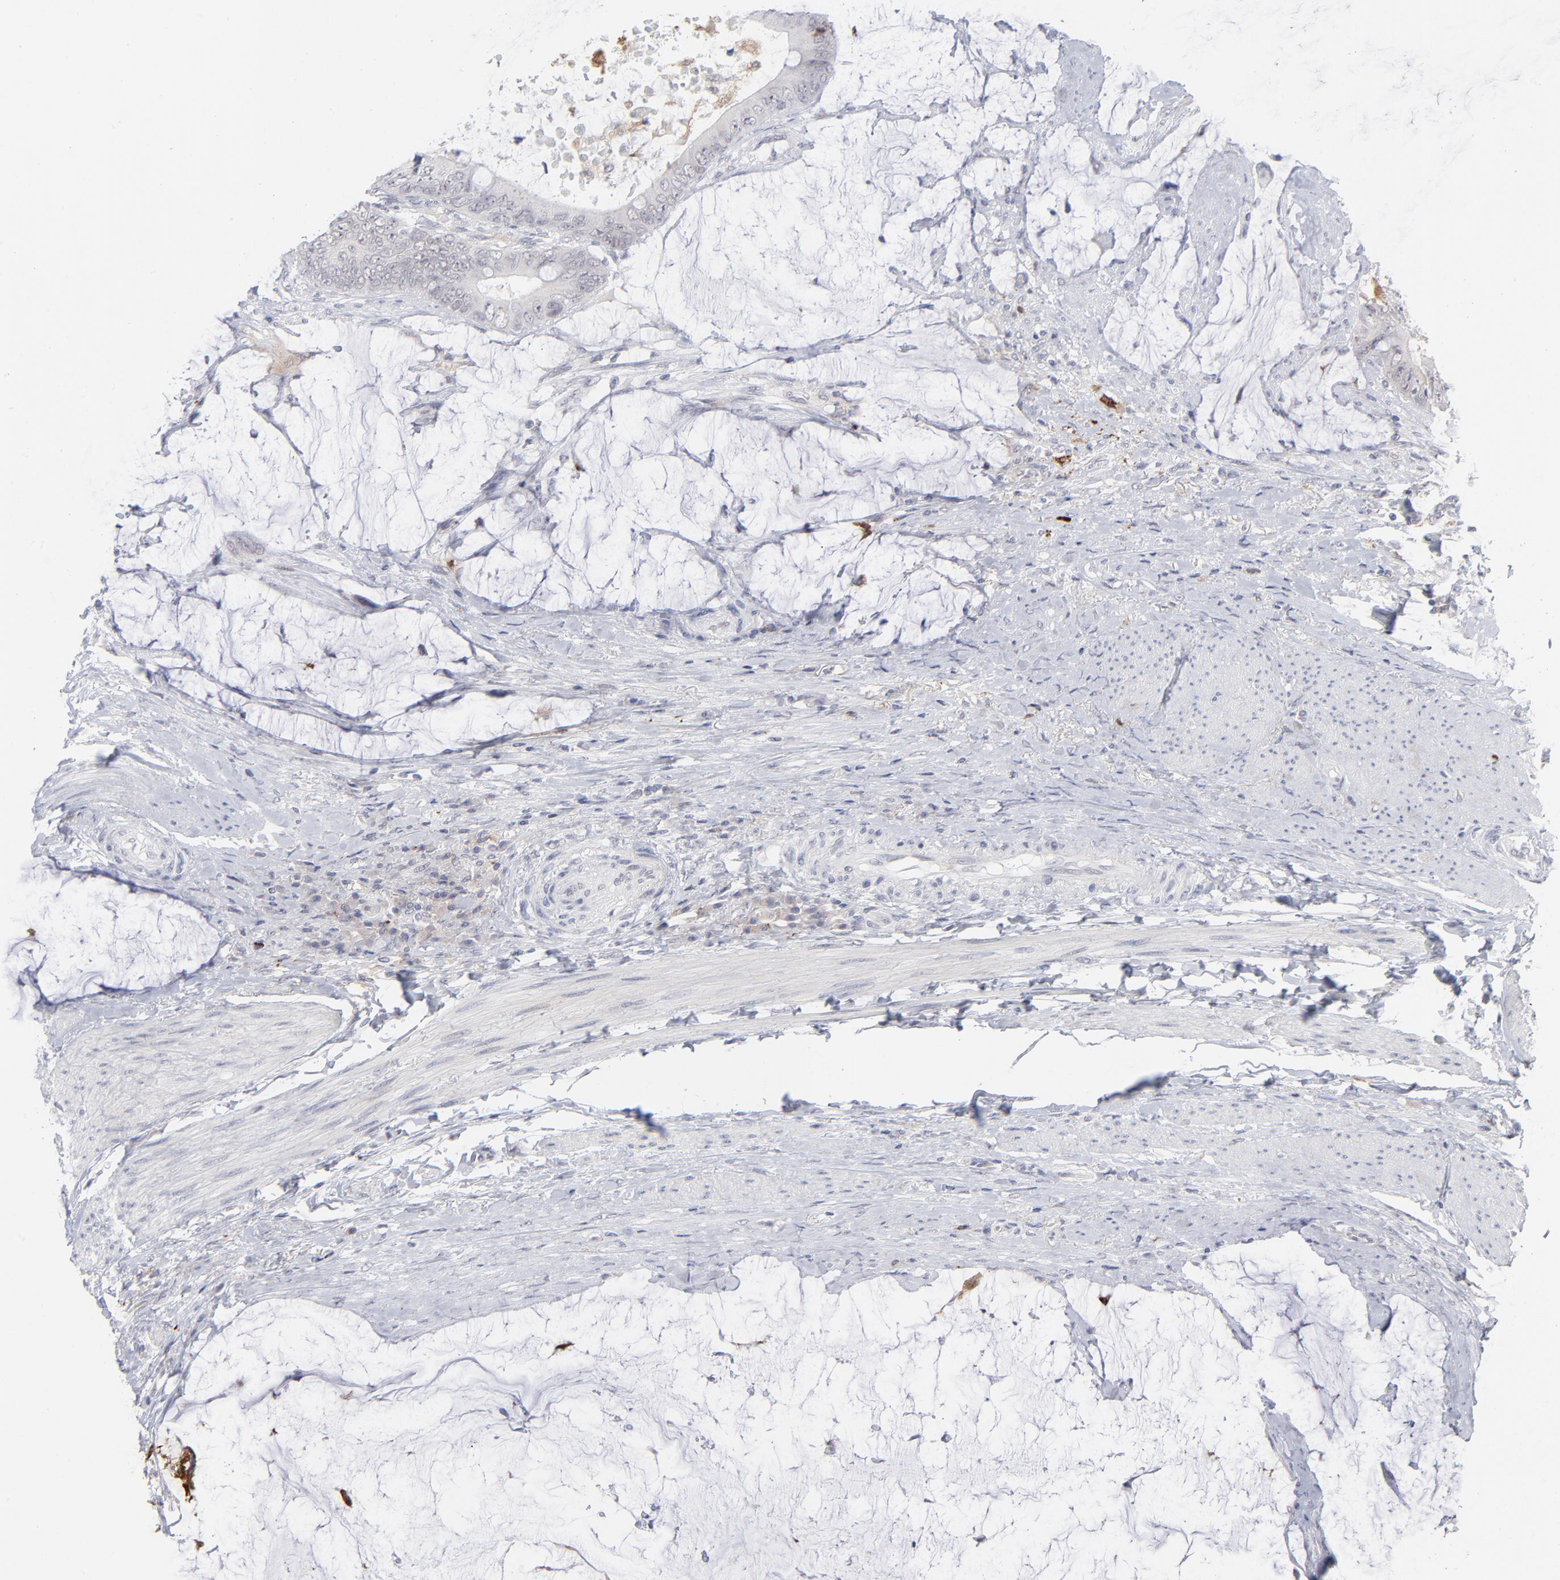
{"staining": {"intensity": "negative", "quantity": "none", "location": "none"}, "tissue": "colorectal cancer", "cell_type": "Tumor cells", "image_type": "cancer", "snomed": [{"axis": "morphology", "description": "Normal tissue, NOS"}, {"axis": "morphology", "description": "Adenocarcinoma, NOS"}, {"axis": "topography", "description": "Rectum"}, {"axis": "topography", "description": "Peripheral nerve tissue"}], "caption": "Colorectal cancer was stained to show a protein in brown. There is no significant staining in tumor cells.", "gene": "CCR2", "patient": {"sex": "female", "age": 77}}